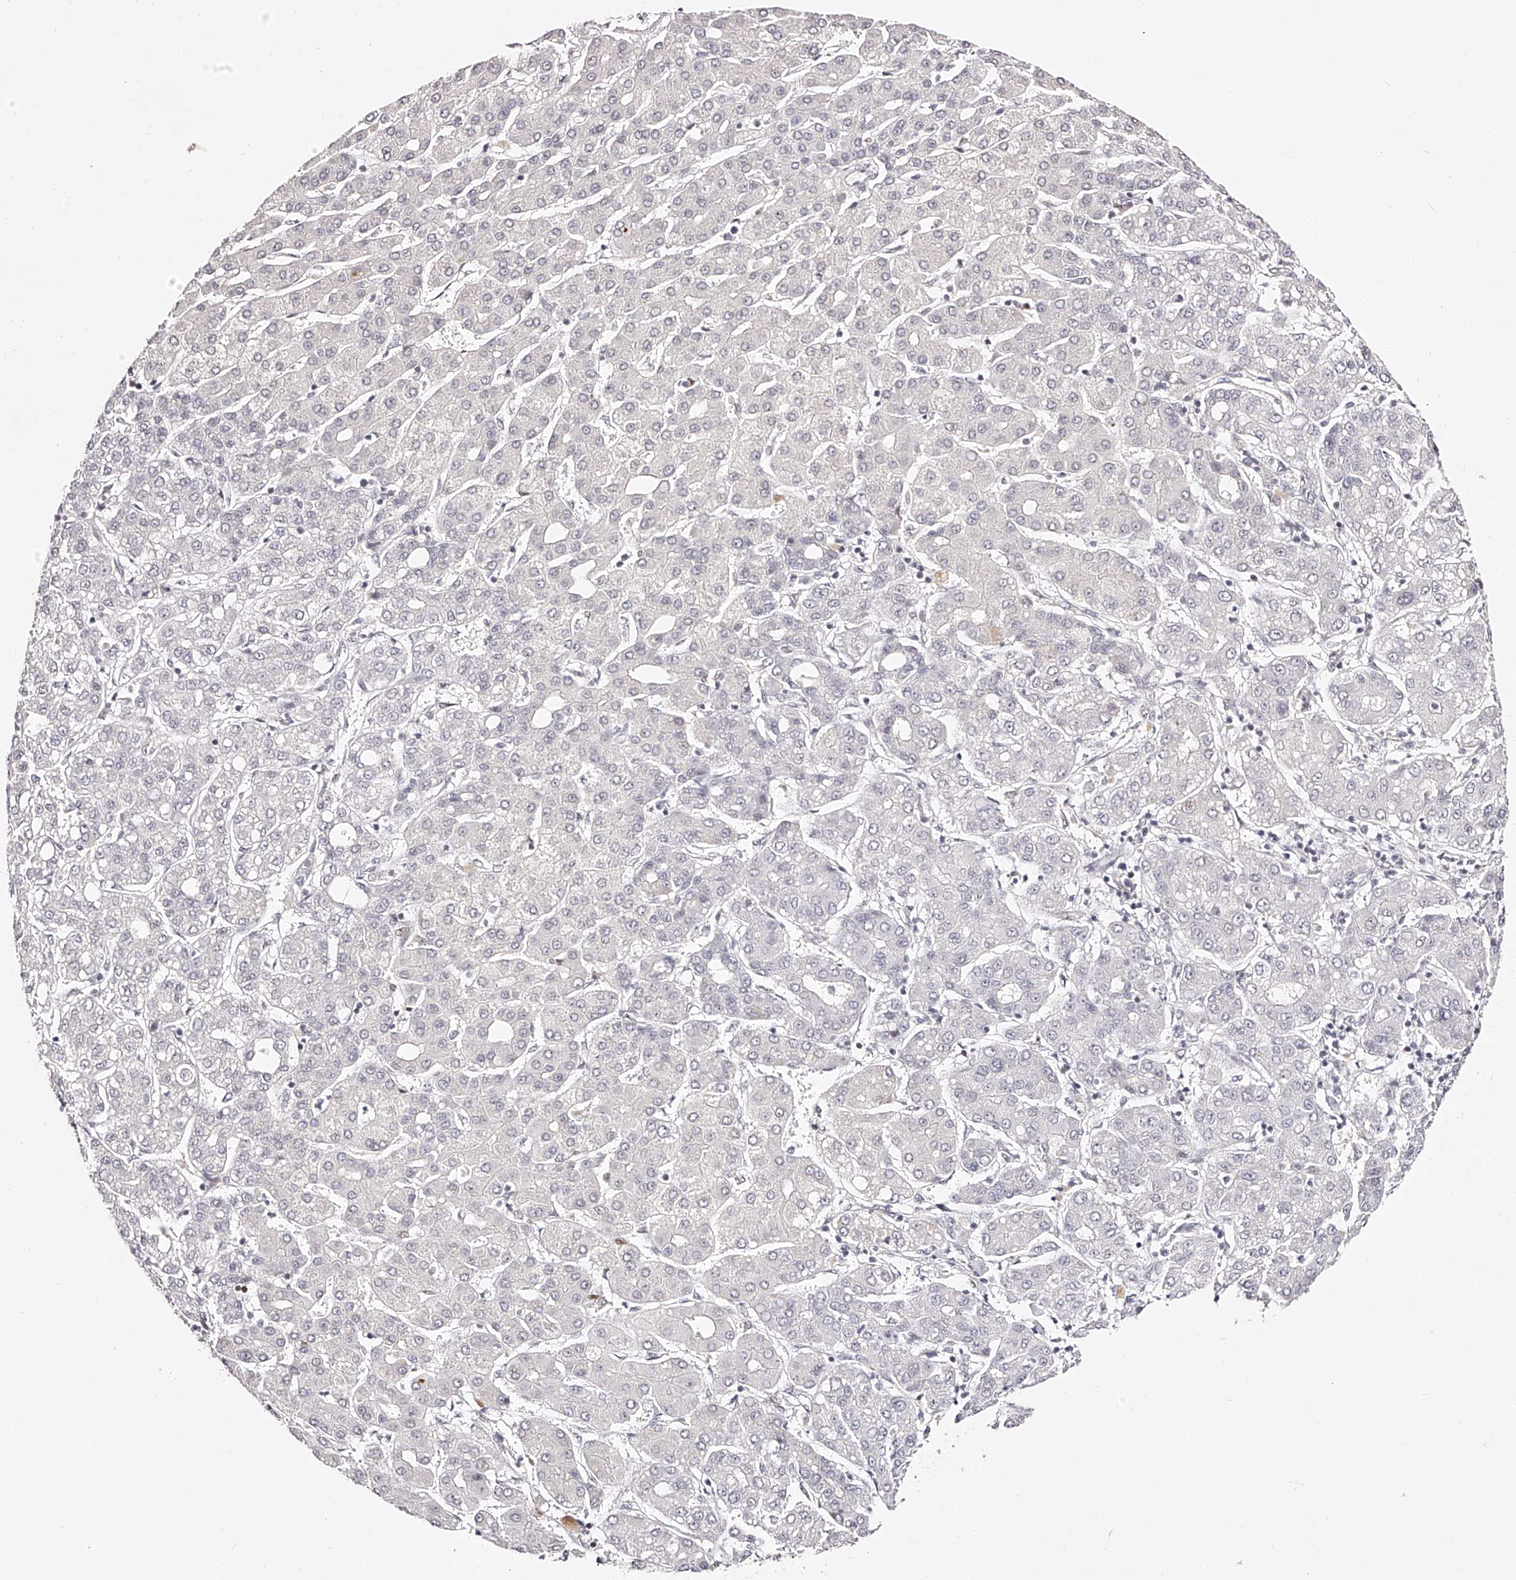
{"staining": {"intensity": "negative", "quantity": "none", "location": "none"}, "tissue": "liver cancer", "cell_type": "Tumor cells", "image_type": "cancer", "snomed": [{"axis": "morphology", "description": "Carcinoma, Hepatocellular, NOS"}, {"axis": "topography", "description": "Liver"}], "caption": "Human liver cancer (hepatocellular carcinoma) stained for a protein using immunohistochemistry exhibits no expression in tumor cells.", "gene": "USF3", "patient": {"sex": "male", "age": 65}}